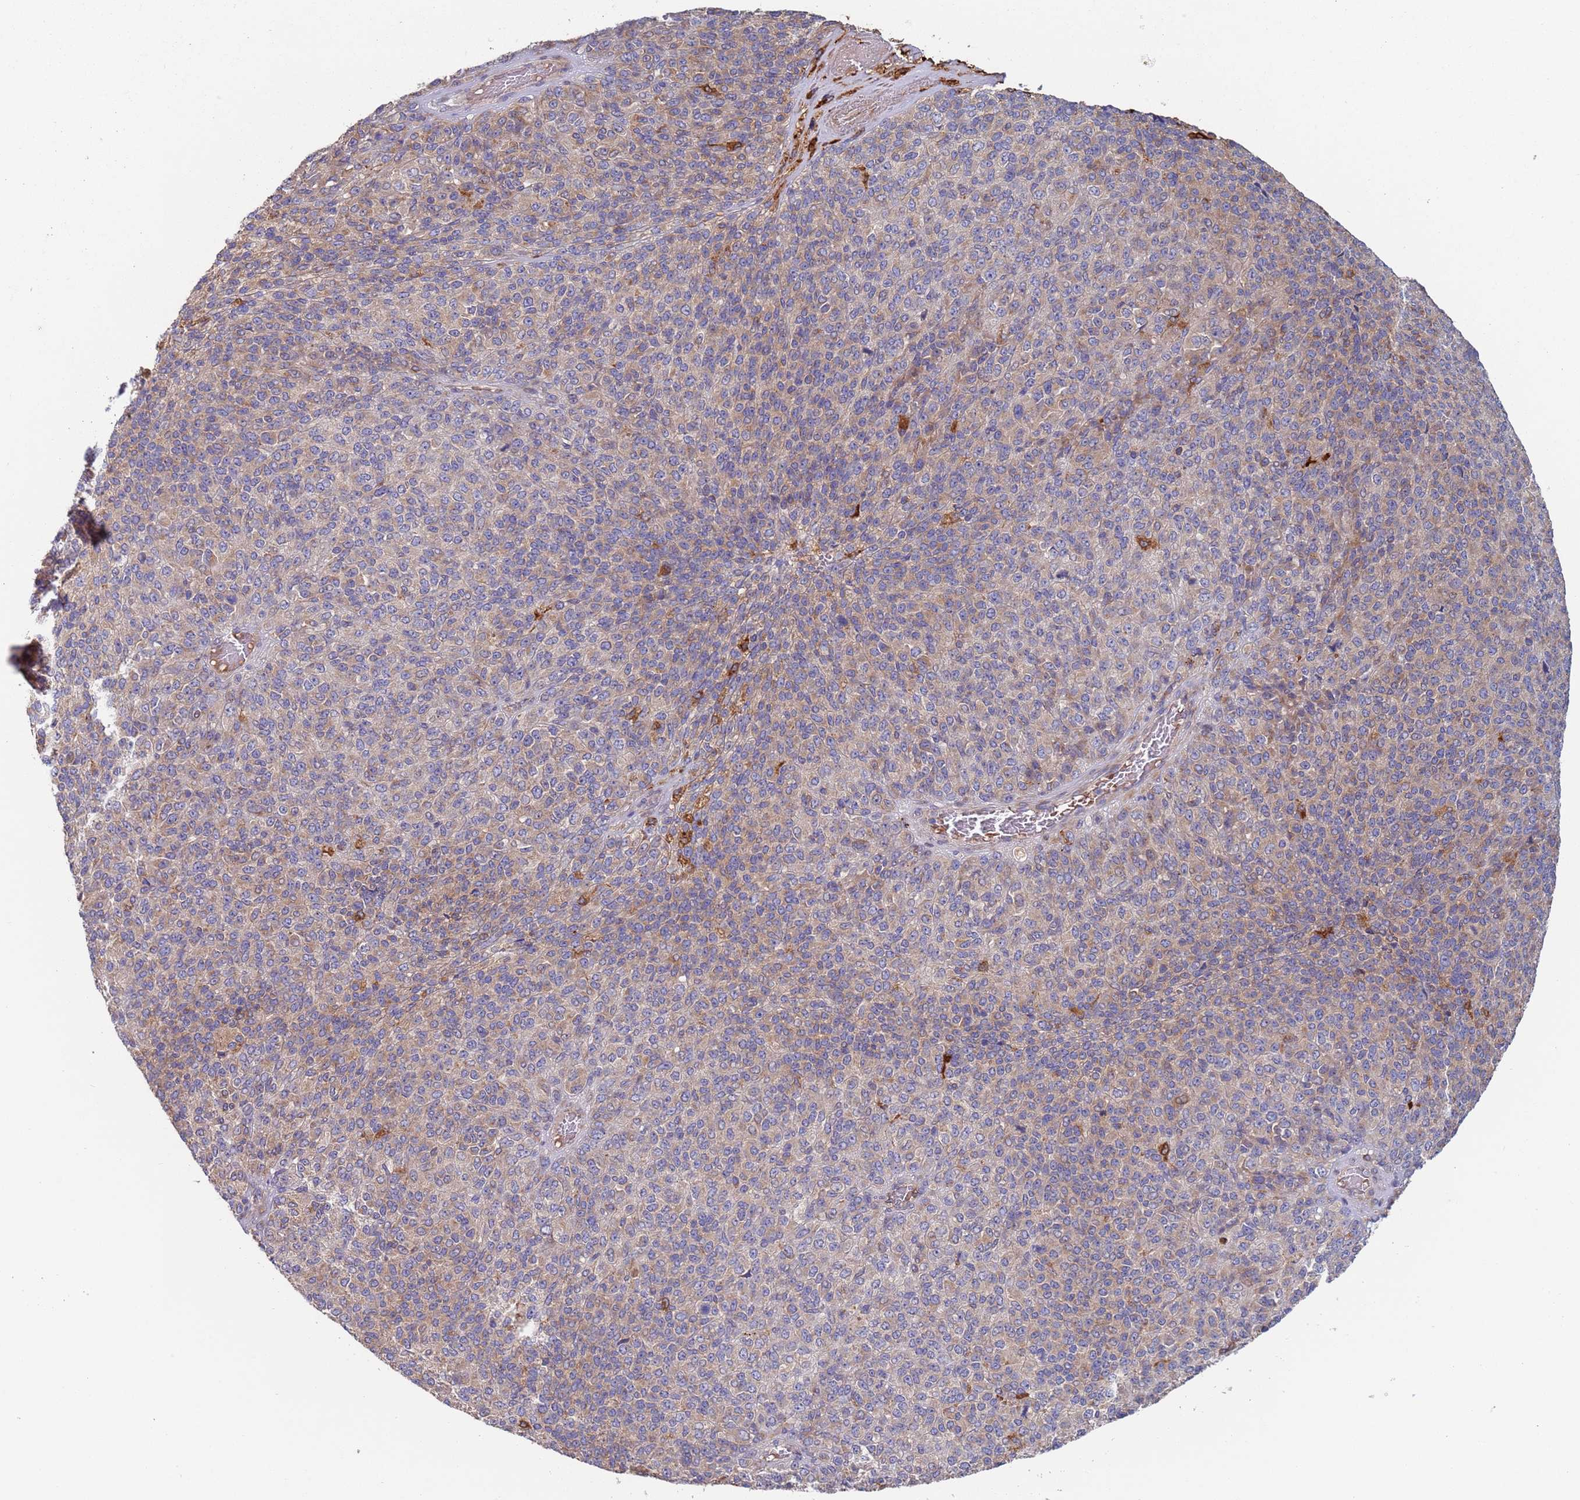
{"staining": {"intensity": "weak", "quantity": "25%-75%", "location": "cytoplasmic/membranous"}, "tissue": "melanoma", "cell_type": "Tumor cells", "image_type": "cancer", "snomed": [{"axis": "morphology", "description": "Malignant melanoma, Metastatic site"}, {"axis": "topography", "description": "Brain"}], "caption": "Immunohistochemistry (IHC) of human melanoma displays low levels of weak cytoplasmic/membranous staining in approximately 25%-75% of tumor cells. (IHC, brightfield microscopy, high magnification).", "gene": "MALRD1", "patient": {"sex": "female", "age": 56}}